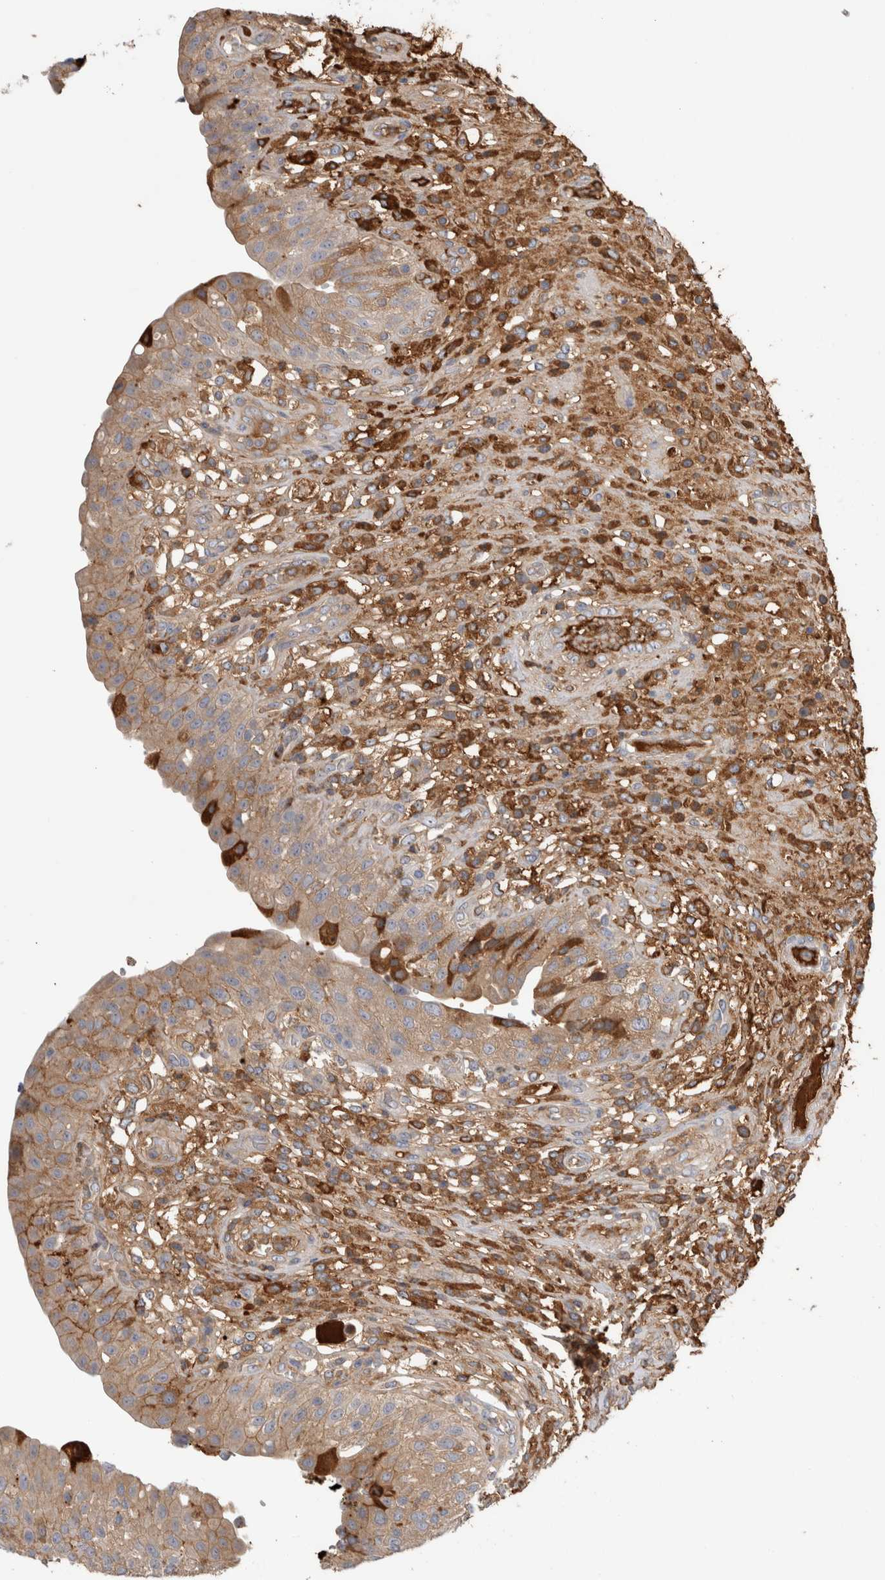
{"staining": {"intensity": "weak", "quantity": ">75%", "location": "cytoplasmic/membranous"}, "tissue": "urinary bladder", "cell_type": "Urothelial cells", "image_type": "normal", "snomed": [{"axis": "morphology", "description": "Normal tissue, NOS"}, {"axis": "topography", "description": "Urinary bladder"}], "caption": "There is low levels of weak cytoplasmic/membranous positivity in urothelial cells of normal urinary bladder, as demonstrated by immunohistochemical staining (brown color).", "gene": "TBCE", "patient": {"sex": "female", "age": 62}}